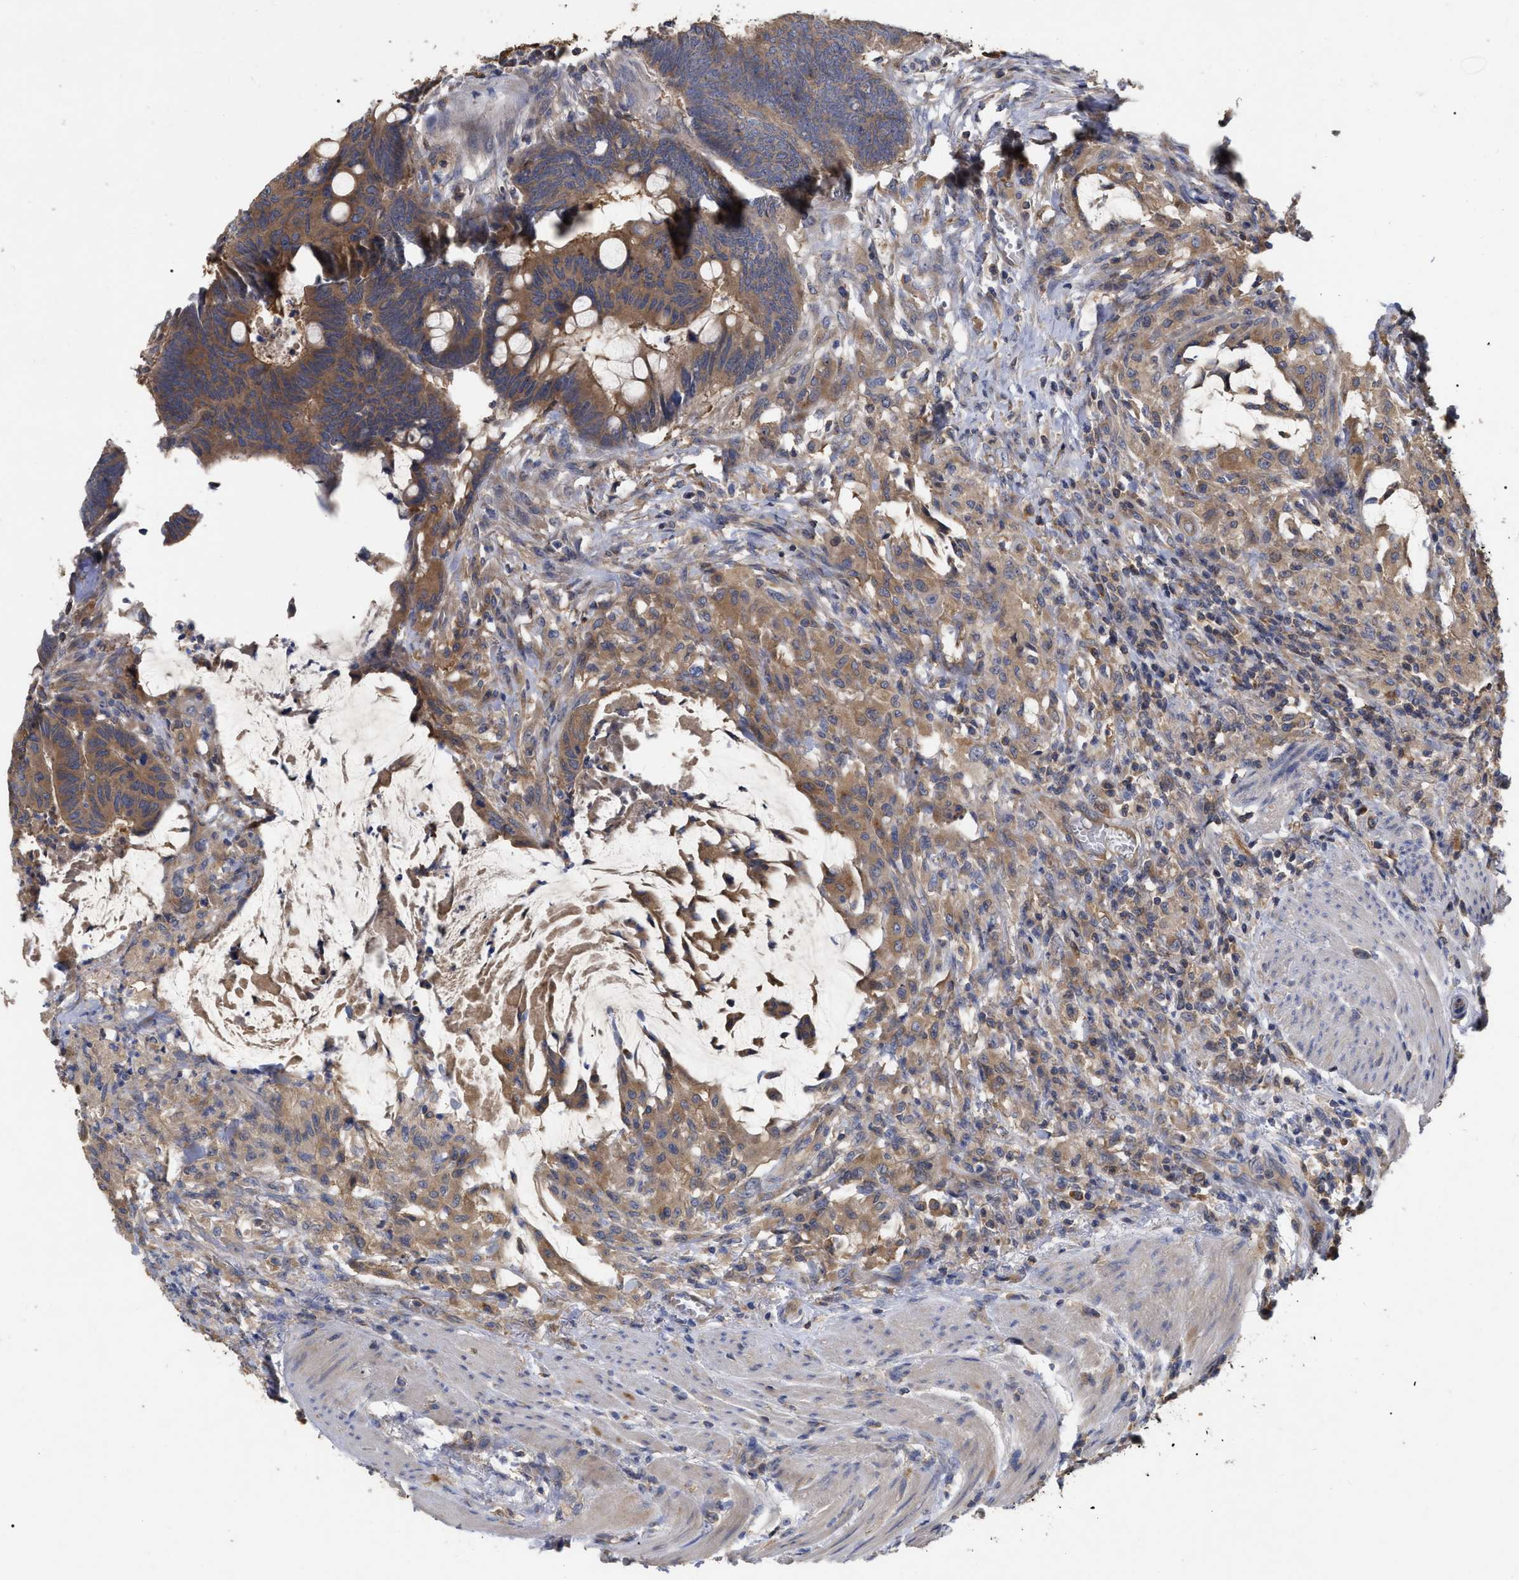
{"staining": {"intensity": "moderate", "quantity": ">75%", "location": "cytoplasmic/membranous"}, "tissue": "colorectal cancer", "cell_type": "Tumor cells", "image_type": "cancer", "snomed": [{"axis": "morphology", "description": "Normal tissue, NOS"}, {"axis": "morphology", "description": "Adenocarcinoma, NOS"}, {"axis": "topography", "description": "Rectum"}, {"axis": "topography", "description": "Peripheral nerve tissue"}], "caption": "Adenocarcinoma (colorectal) was stained to show a protein in brown. There is medium levels of moderate cytoplasmic/membranous staining in about >75% of tumor cells.", "gene": "RAP1GDS1", "patient": {"sex": "male", "age": 92}}